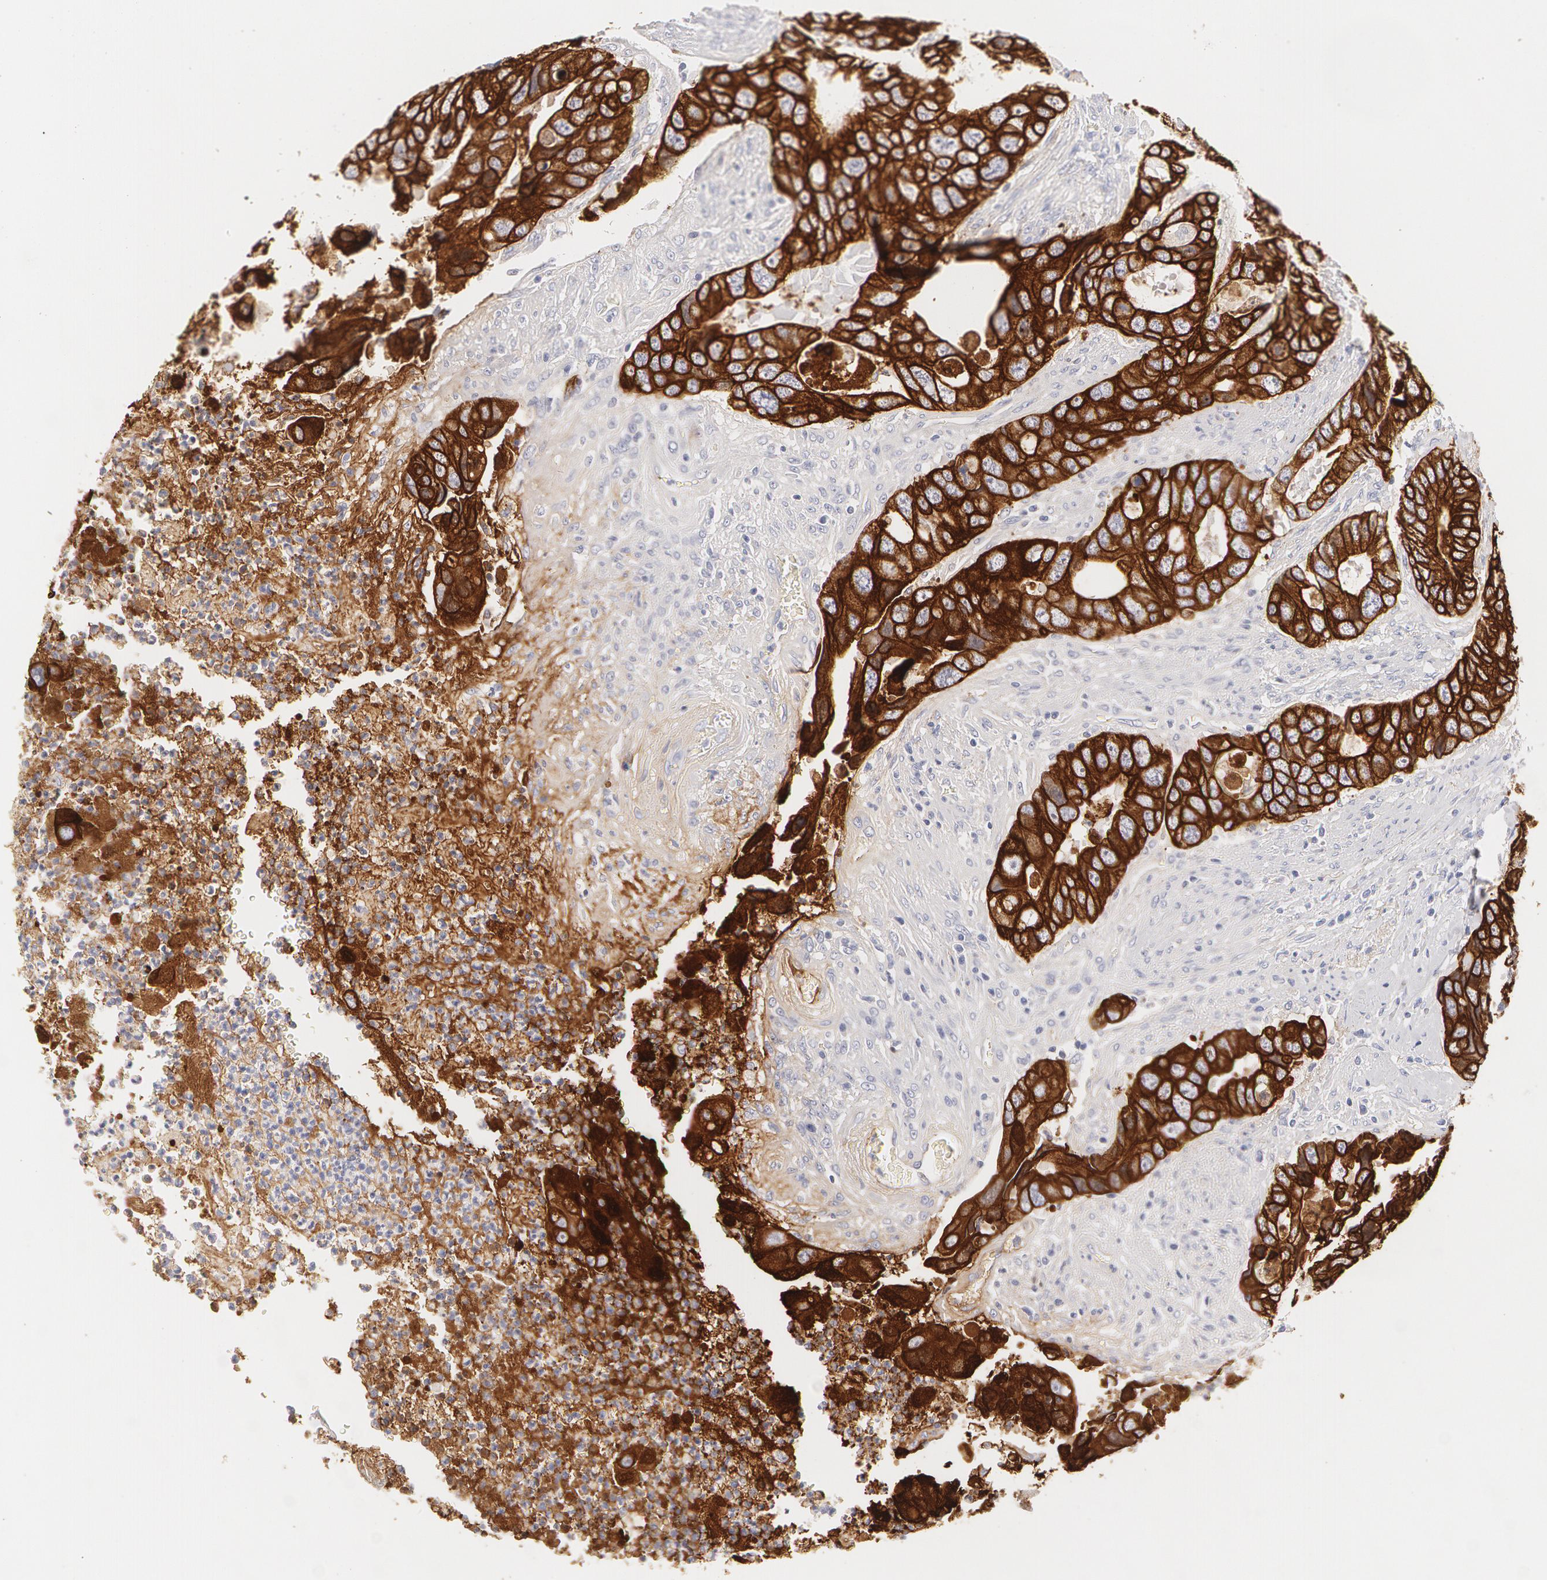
{"staining": {"intensity": "strong", "quantity": ">75%", "location": "cytoplasmic/membranous"}, "tissue": "colorectal cancer", "cell_type": "Tumor cells", "image_type": "cancer", "snomed": [{"axis": "morphology", "description": "Adenocarcinoma, NOS"}, {"axis": "topography", "description": "Rectum"}], "caption": "The photomicrograph reveals staining of adenocarcinoma (colorectal), revealing strong cytoplasmic/membranous protein positivity (brown color) within tumor cells.", "gene": "KRT8", "patient": {"sex": "female", "age": 67}}